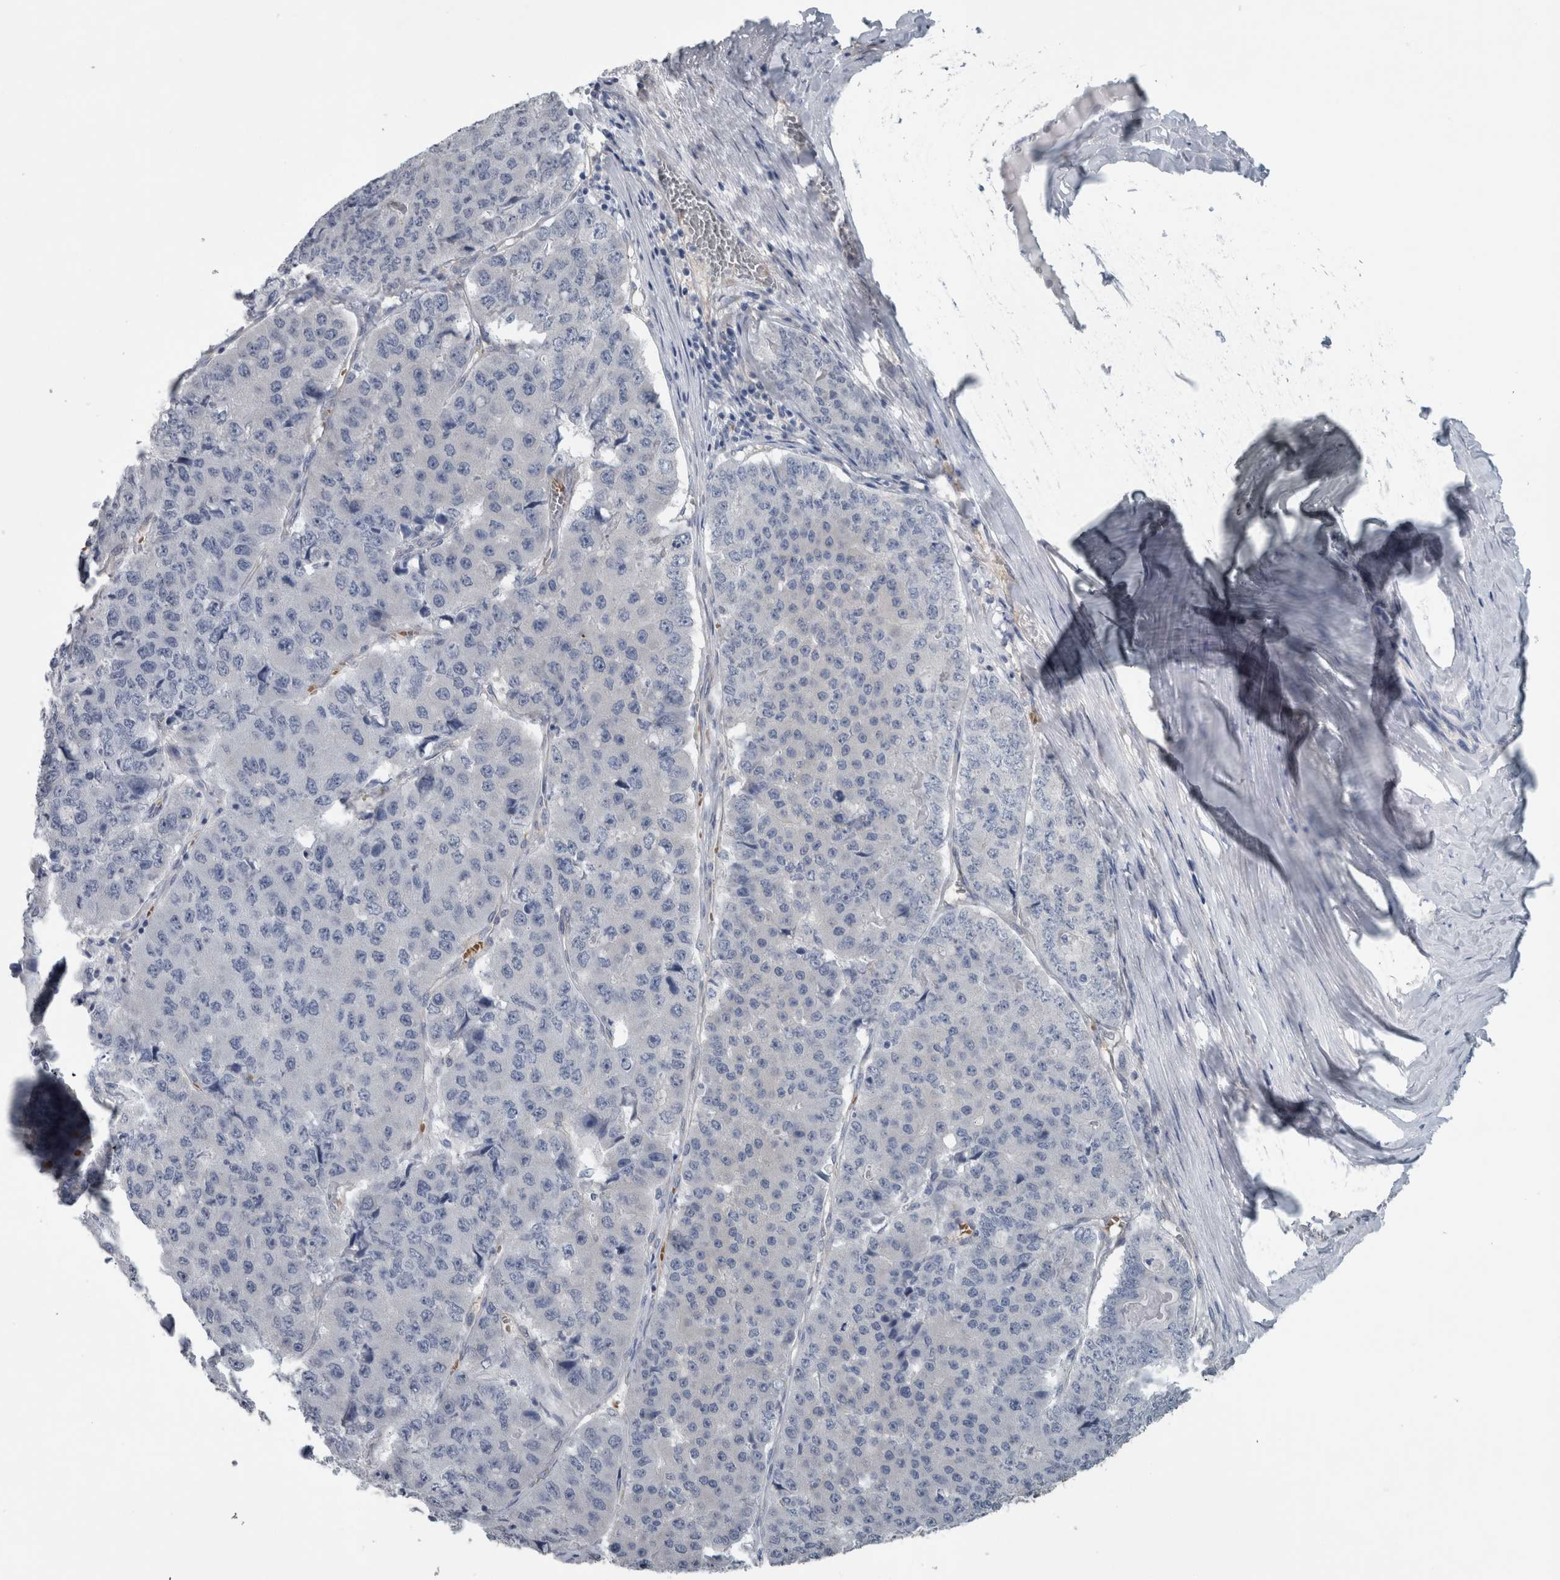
{"staining": {"intensity": "negative", "quantity": "none", "location": "none"}, "tissue": "pancreatic cancer", "cell_type": "Tumor cells", "image_type": "cancer", "snomed": [{"axis": "morphology", "description": "Adenocarcinoma, NOS"}, {"axis": "topography", "description": "Pancreas"}], "caption": "Adenocarcinoma (pancreatic) was stained to show a protein in brown. There is no significant staining in tumor cells.", "gene": "SH3GL2", "patient": {"sex": "male", "age": 50}}